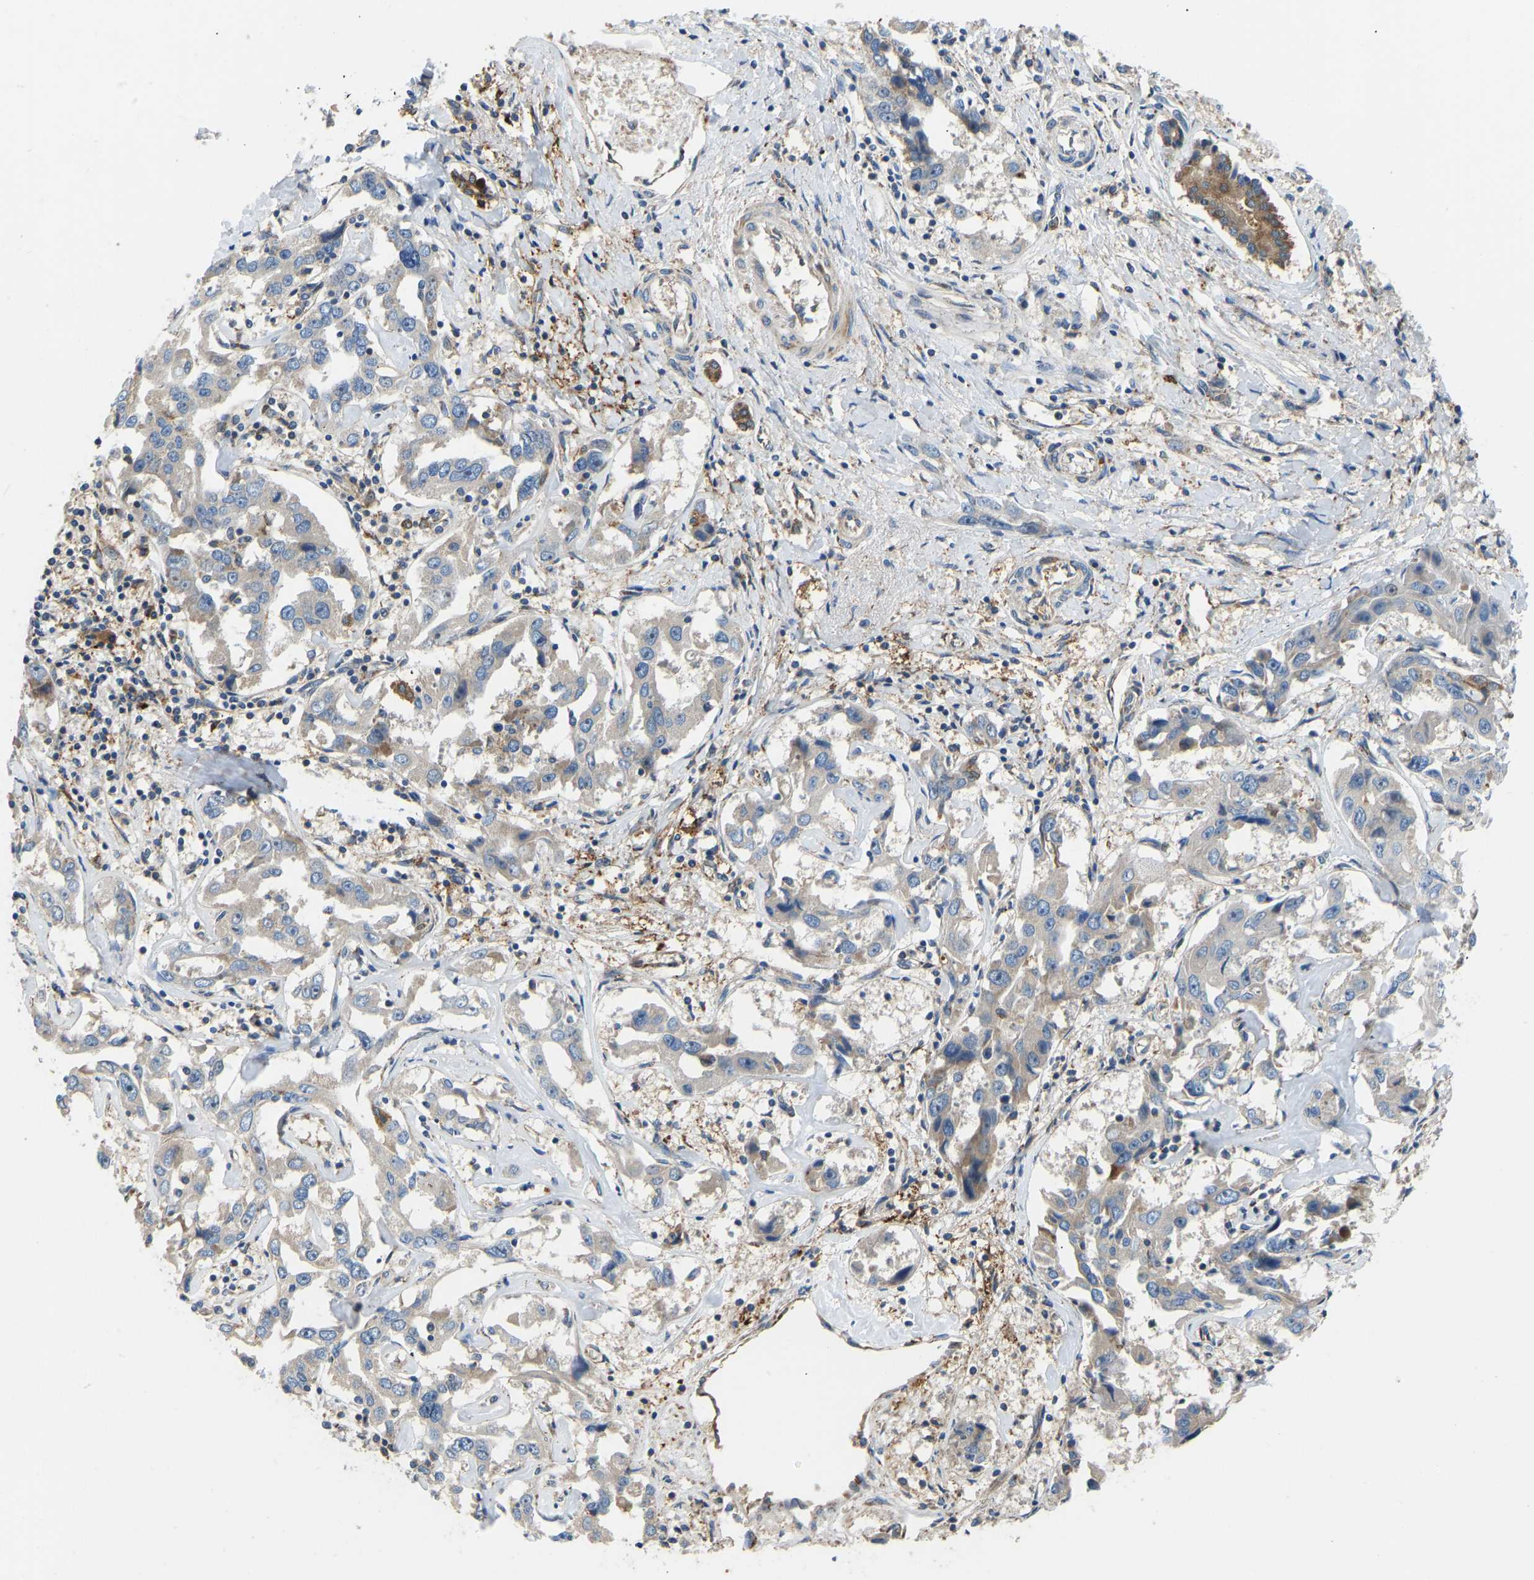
{"staining": {"intensity": "weak", "quantity": "<25%", "location": "cytoplasmic/membranous"}, "tissue": "liver cancer", "cell_type": "Tumor cells", "image_type": "cancer", "snomed": [{"axis": "morphology", "description": "Cholangiocarcinoma"}, {"axis": "topography", "description": "Liver"}], "caption": "Histopathology image shows no protein expression in tumor cells of cholangiocarcinoma (liver) tissue. The staining is performed using DAB brown chromogen with nuclei counter-stained in using hematoxylin.", "gene": "RBP1", "patient": {"sex": "male", "age": 59}}